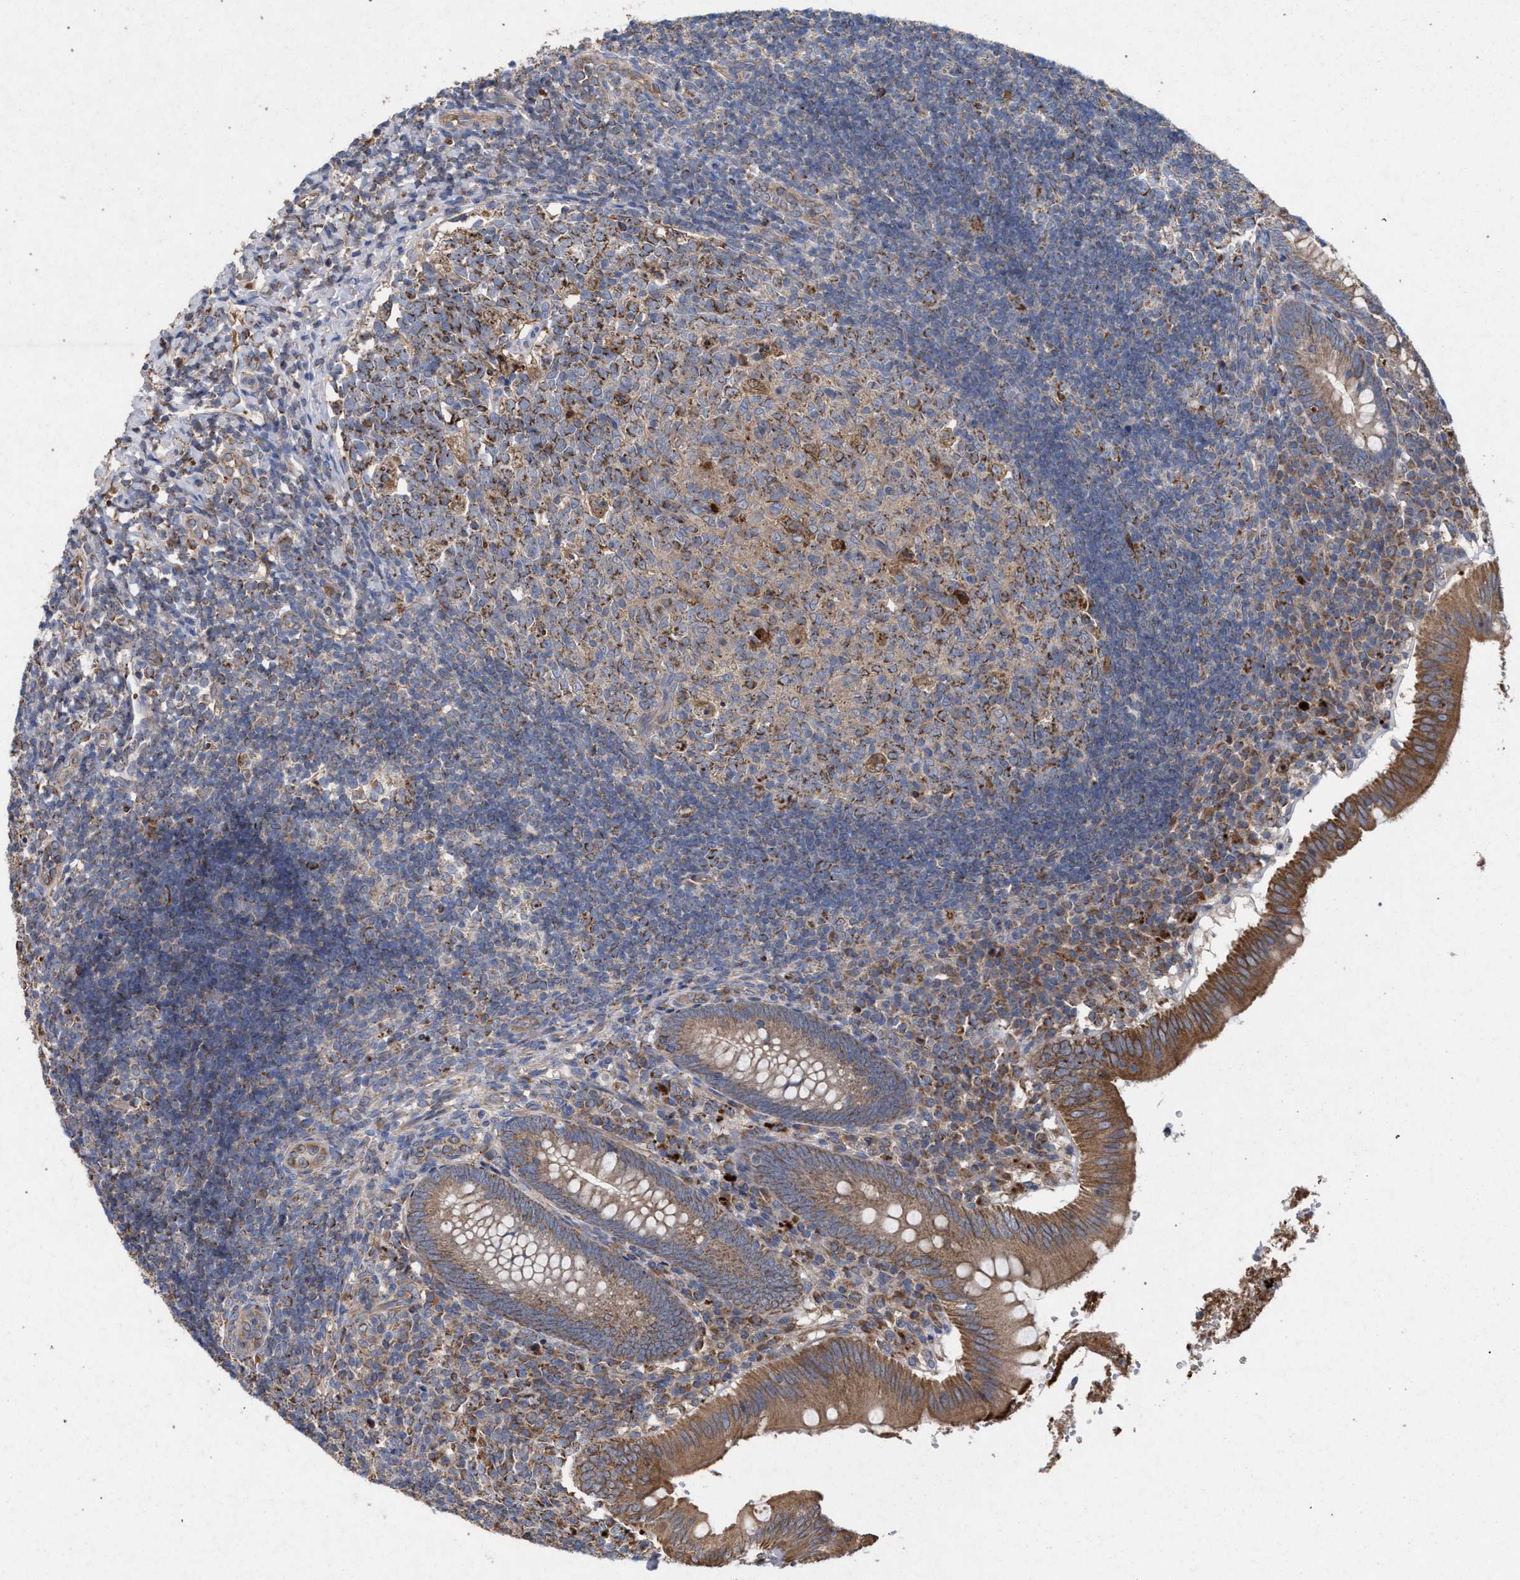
{"staining": {"intensity": "moderate", "quantity": ">75%", "location": "cytoplasmic/membranous"}, "tissue": "appendix", "cell_type": "Glandular cells", "image_type": "normal", "snomed": [{"axis": "morphology", "description": "Normal tissue, NOS"}, {"axis": "topography", "description": "Appendix"}], "caption": "Immunohistochemical staining of normal human appendix displays >75% levels of moderate cytoplasmic/membranous protein staining in approximately >75% of glandular cells.", "gene": "BCL2L12", "patient": {"sex": "male", "age": 8}}